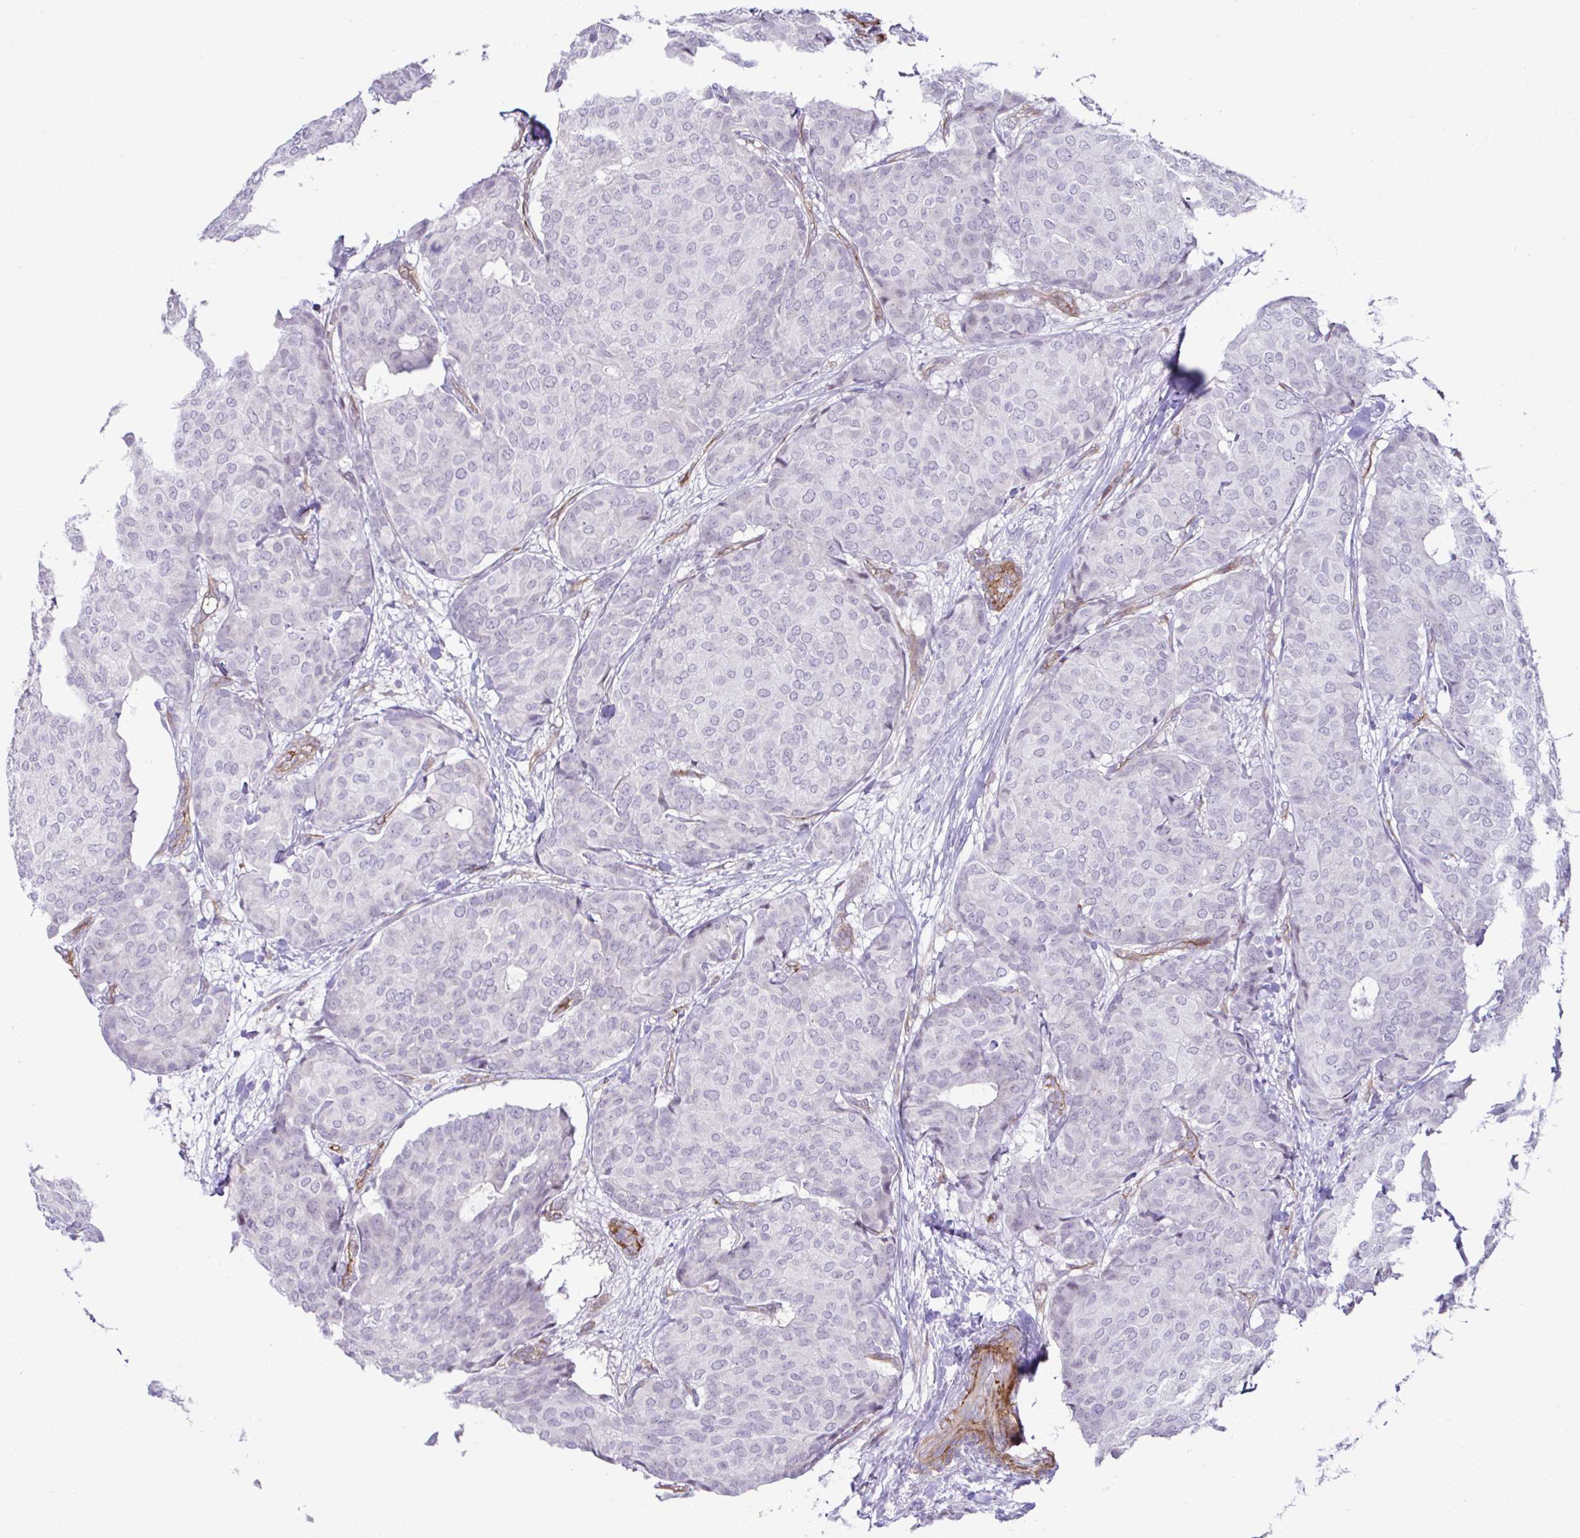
{"staining": {"intensity": "negative", "quantity": "none", "location": "none"}, "tissue": "breast cancer", "cell_type": "Tumor cells", "image_type": "cancer", "snomed": [{"axis": "morphology", "description": "Duct carcinoma"}, {"axis": "topography", "description": "Breast"}], "caption": "DAB (3,3'-diaminobenzidine) immunohistochemical staining of breast cancer (invasive ductal carcinoma) demonstrates no significant expression in tumor cells.", "gene": "FBXO34", "patient": {"sex": "female", "age": 75}}